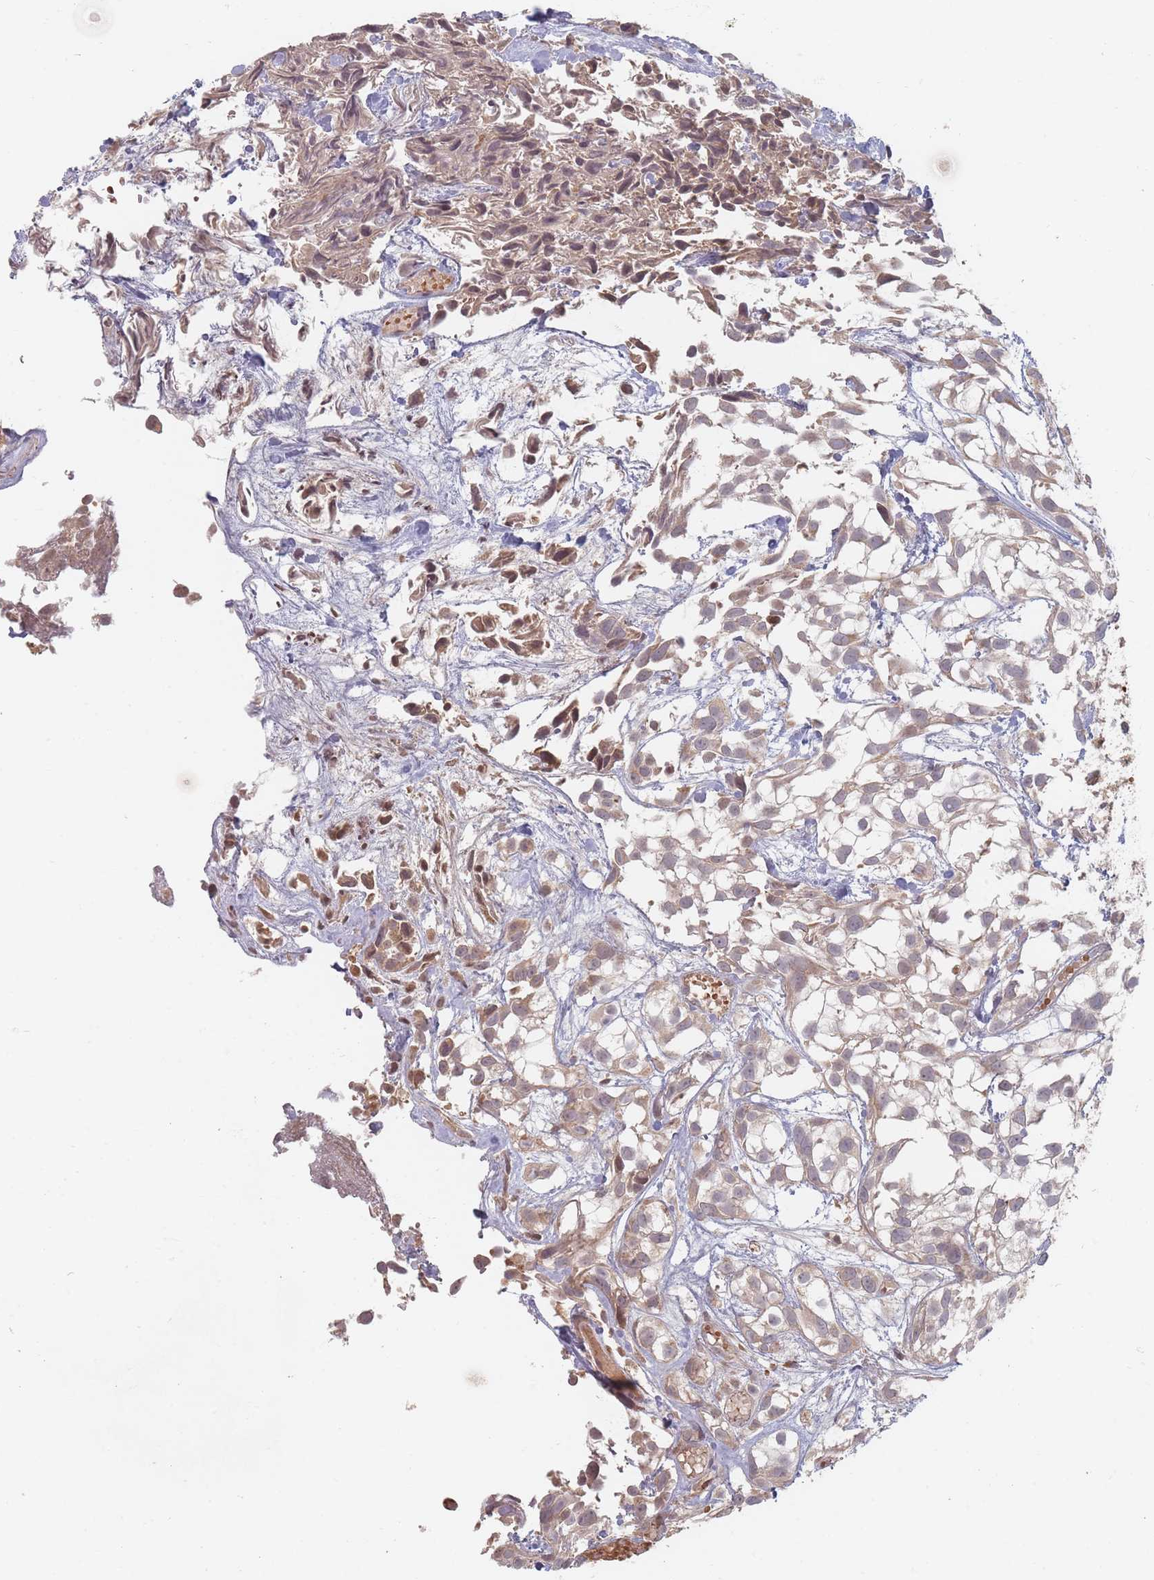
{"staining": {"intensity": "weak", "quantity": ">75%", "location": "cytoplasmic/membranous"}, "tissue": "urothelial cancer", "cell_type": "Tumor cells", "image_type": "cancer", "snomed": [{"axis": "morphology", "description": "Urothelial carcinoma, High grade"}, {"axis": "topography", "description": "Urinary bladder"}], "caption": "High-grade urothelial carcinoma stained with DAB (3,3'-diaminobenzidine) immunohistochemistry exhibits low levels of weak cytoplasmic/membranous expression in about >75% of tumor cells.", "gene": "OR2M4", "patient": {"sex": "male", "age": 56}}